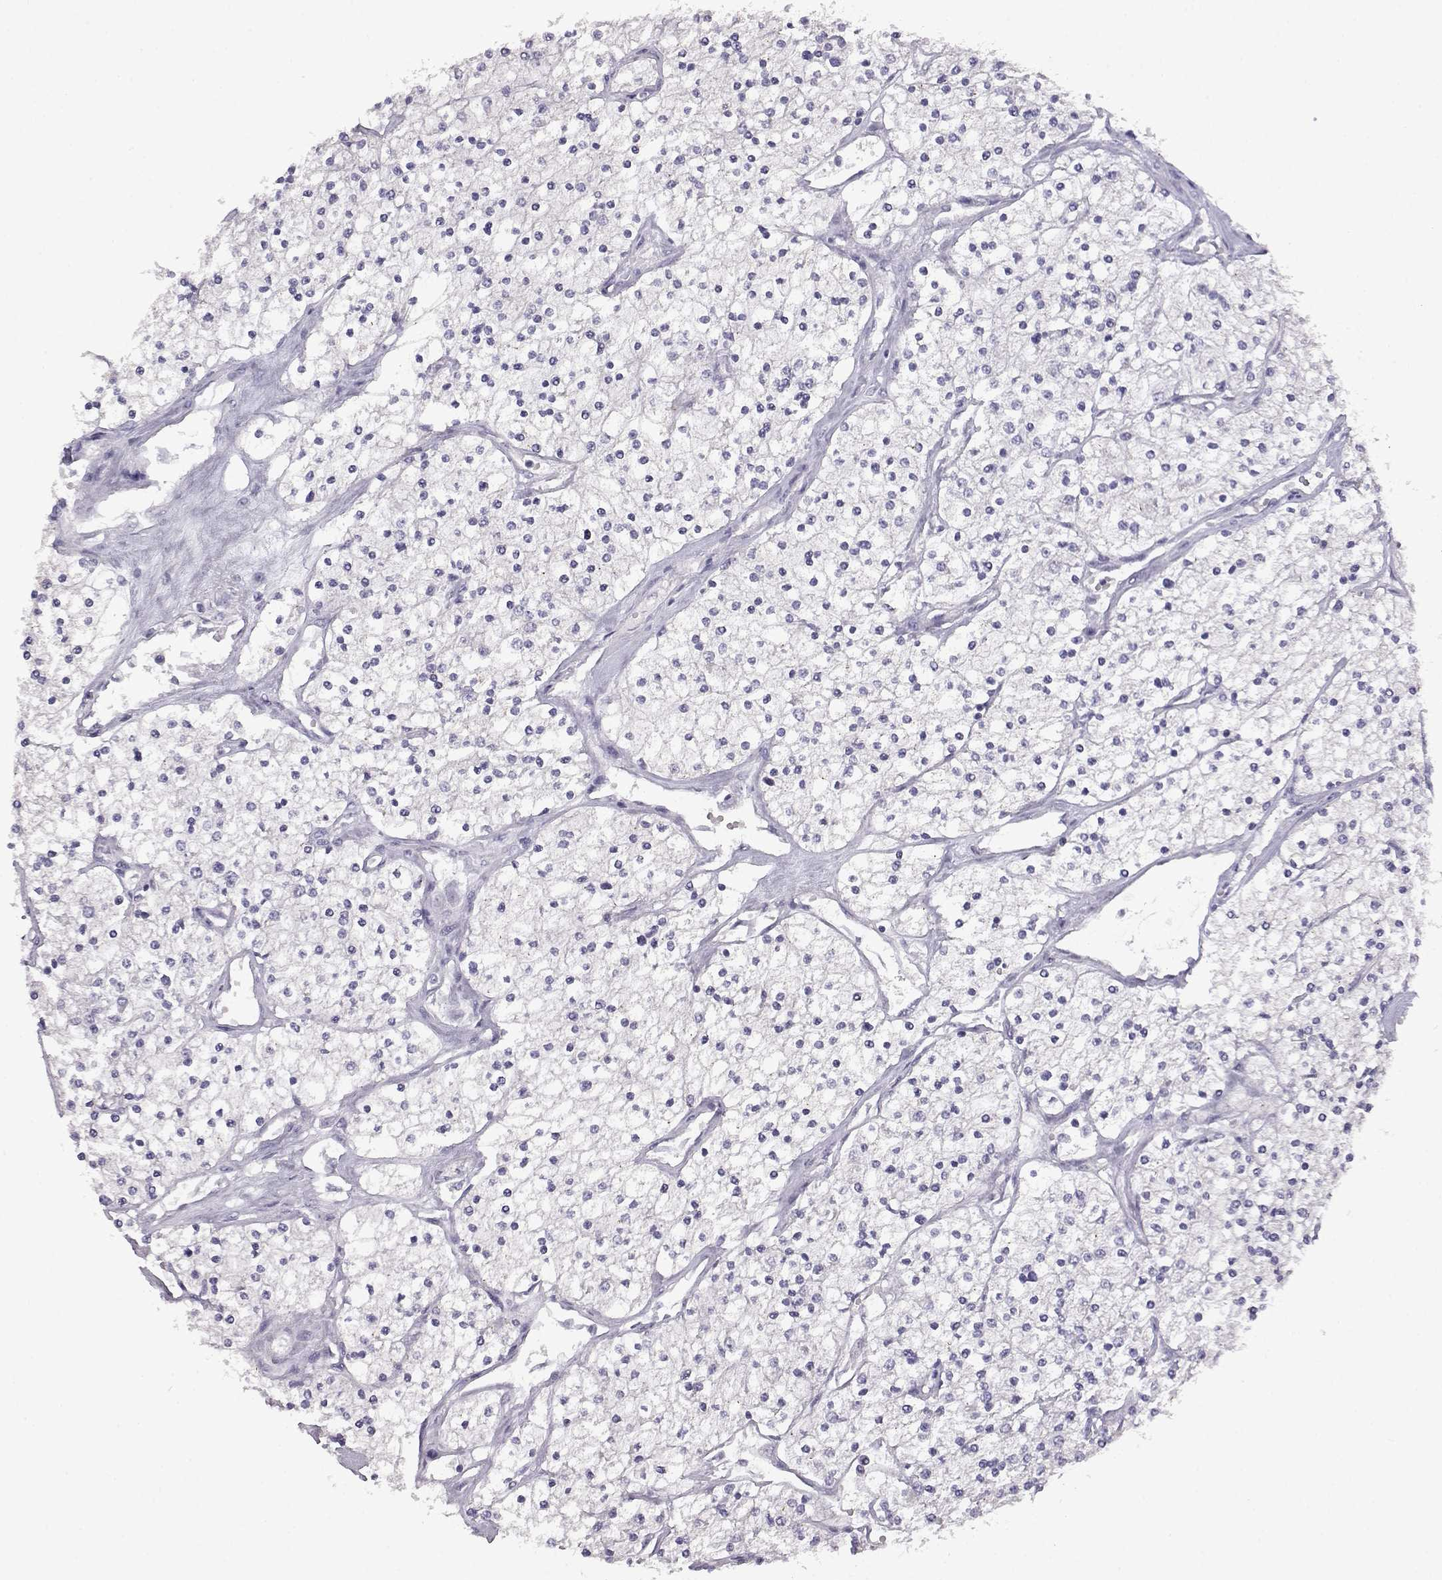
{"staining": {"intensity": "negative", "quantity": "none", "location": "none"}, "tissue": "renal cancer", "cell_type": "Tumor cells", "image_type": "cancer", "snomed": [{"axis": "morphology", "description": "Adenocarcinoma, NOS"}, {"axis": "topography", "description": "Kidney"}], "caption": "High power microscopy micrograph of an immunohistochemistry photomicrograph of renal cancer, revealing no significant positivity in tumor cells.", "gene": "VGF", "patient": {"sex": "male", "age": 80}}